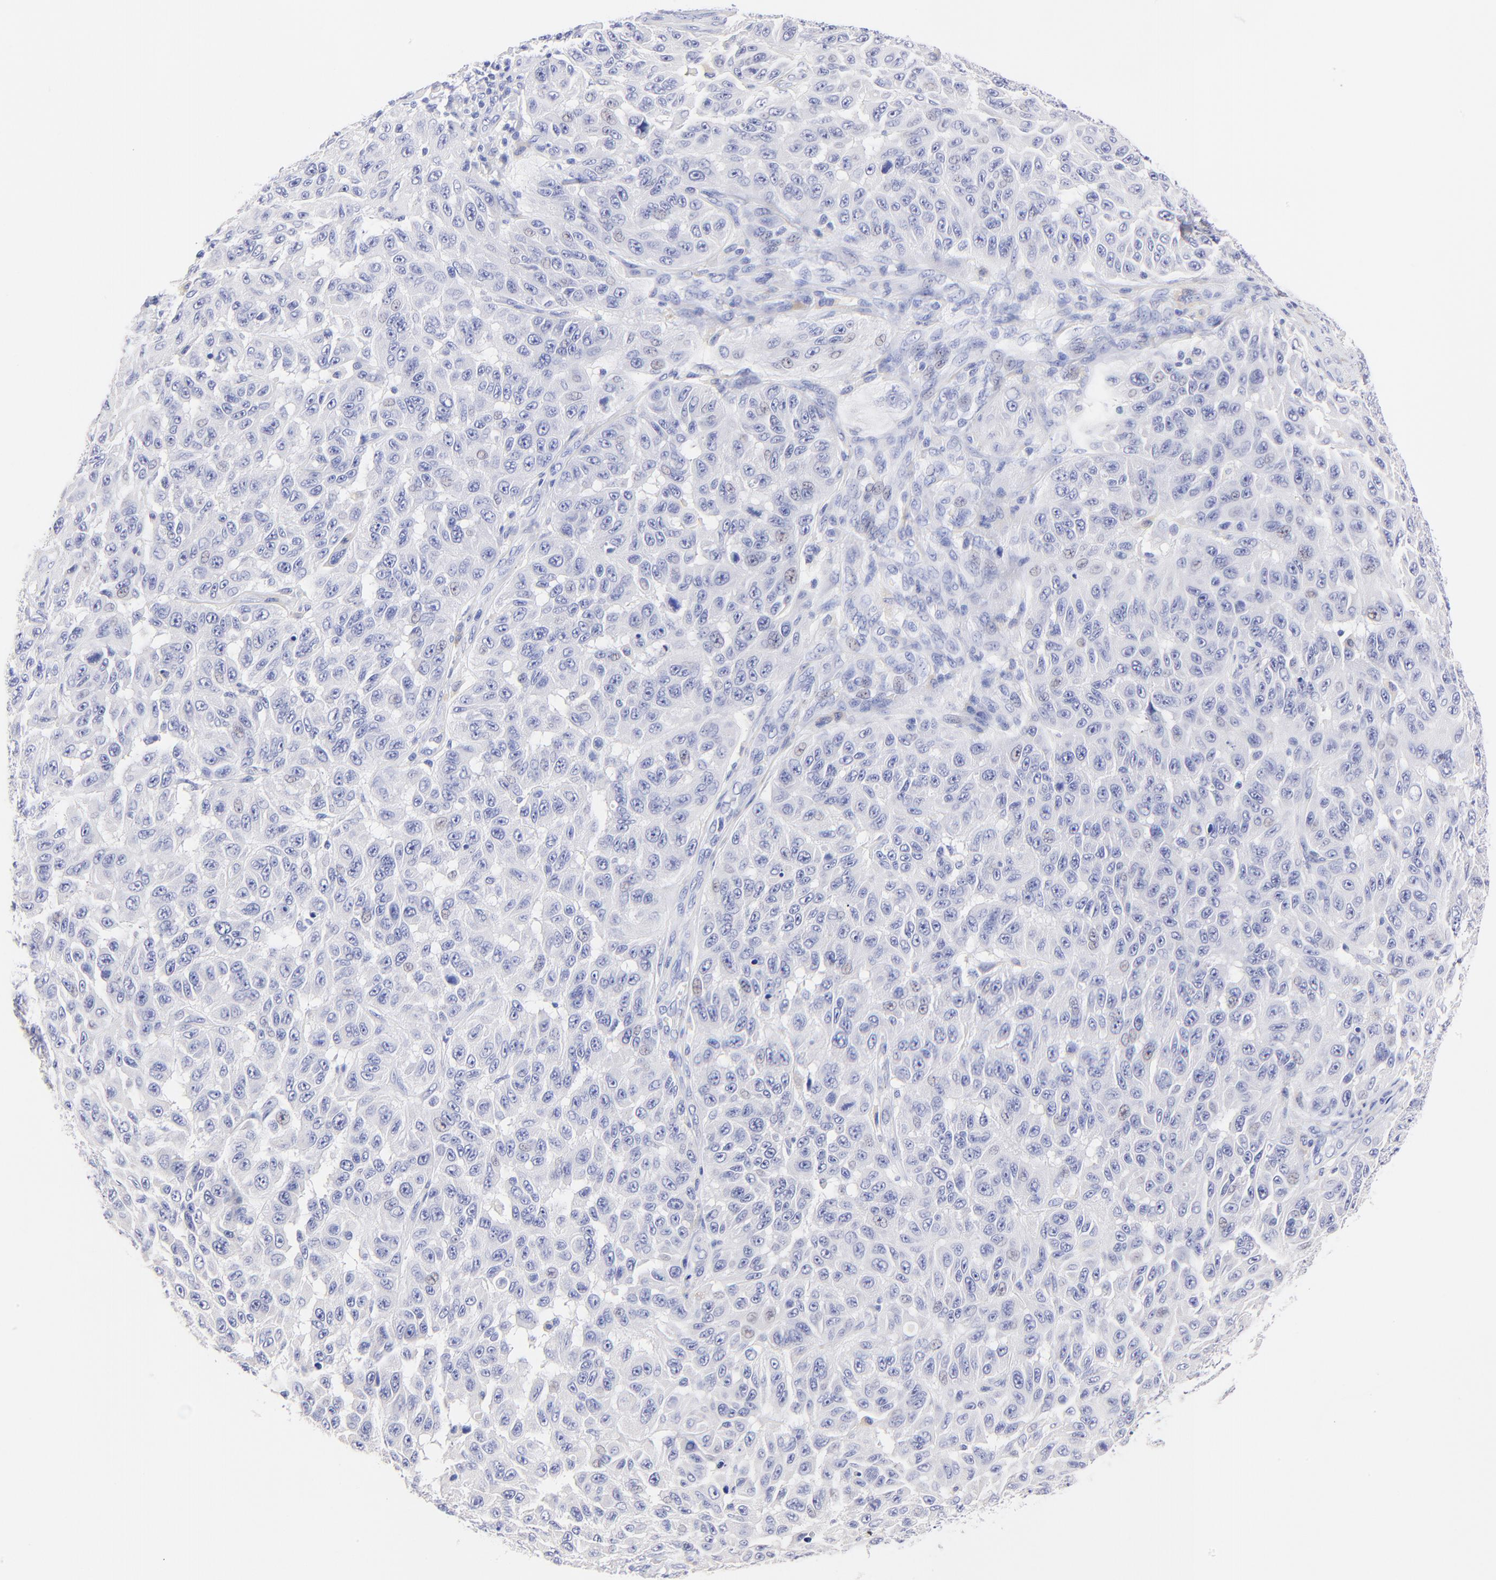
{"staining": {"intensity": "negative", "quantity": "none", "location": "none"}, "tissue": "melanoma", "cell_type": "Tumor cells", "image_type": "cancer", "snomed": [{"axis": "morphology", "description": "Malignant melanoma, NOS"}, {"axis": "topography", "description": "Skin"}], "caption": "Human melanoma stained for a protein using IHC shows no expression in tumor cells.", "gene": "RAB3A", "patient": {"sex": "male", "age": 30}}